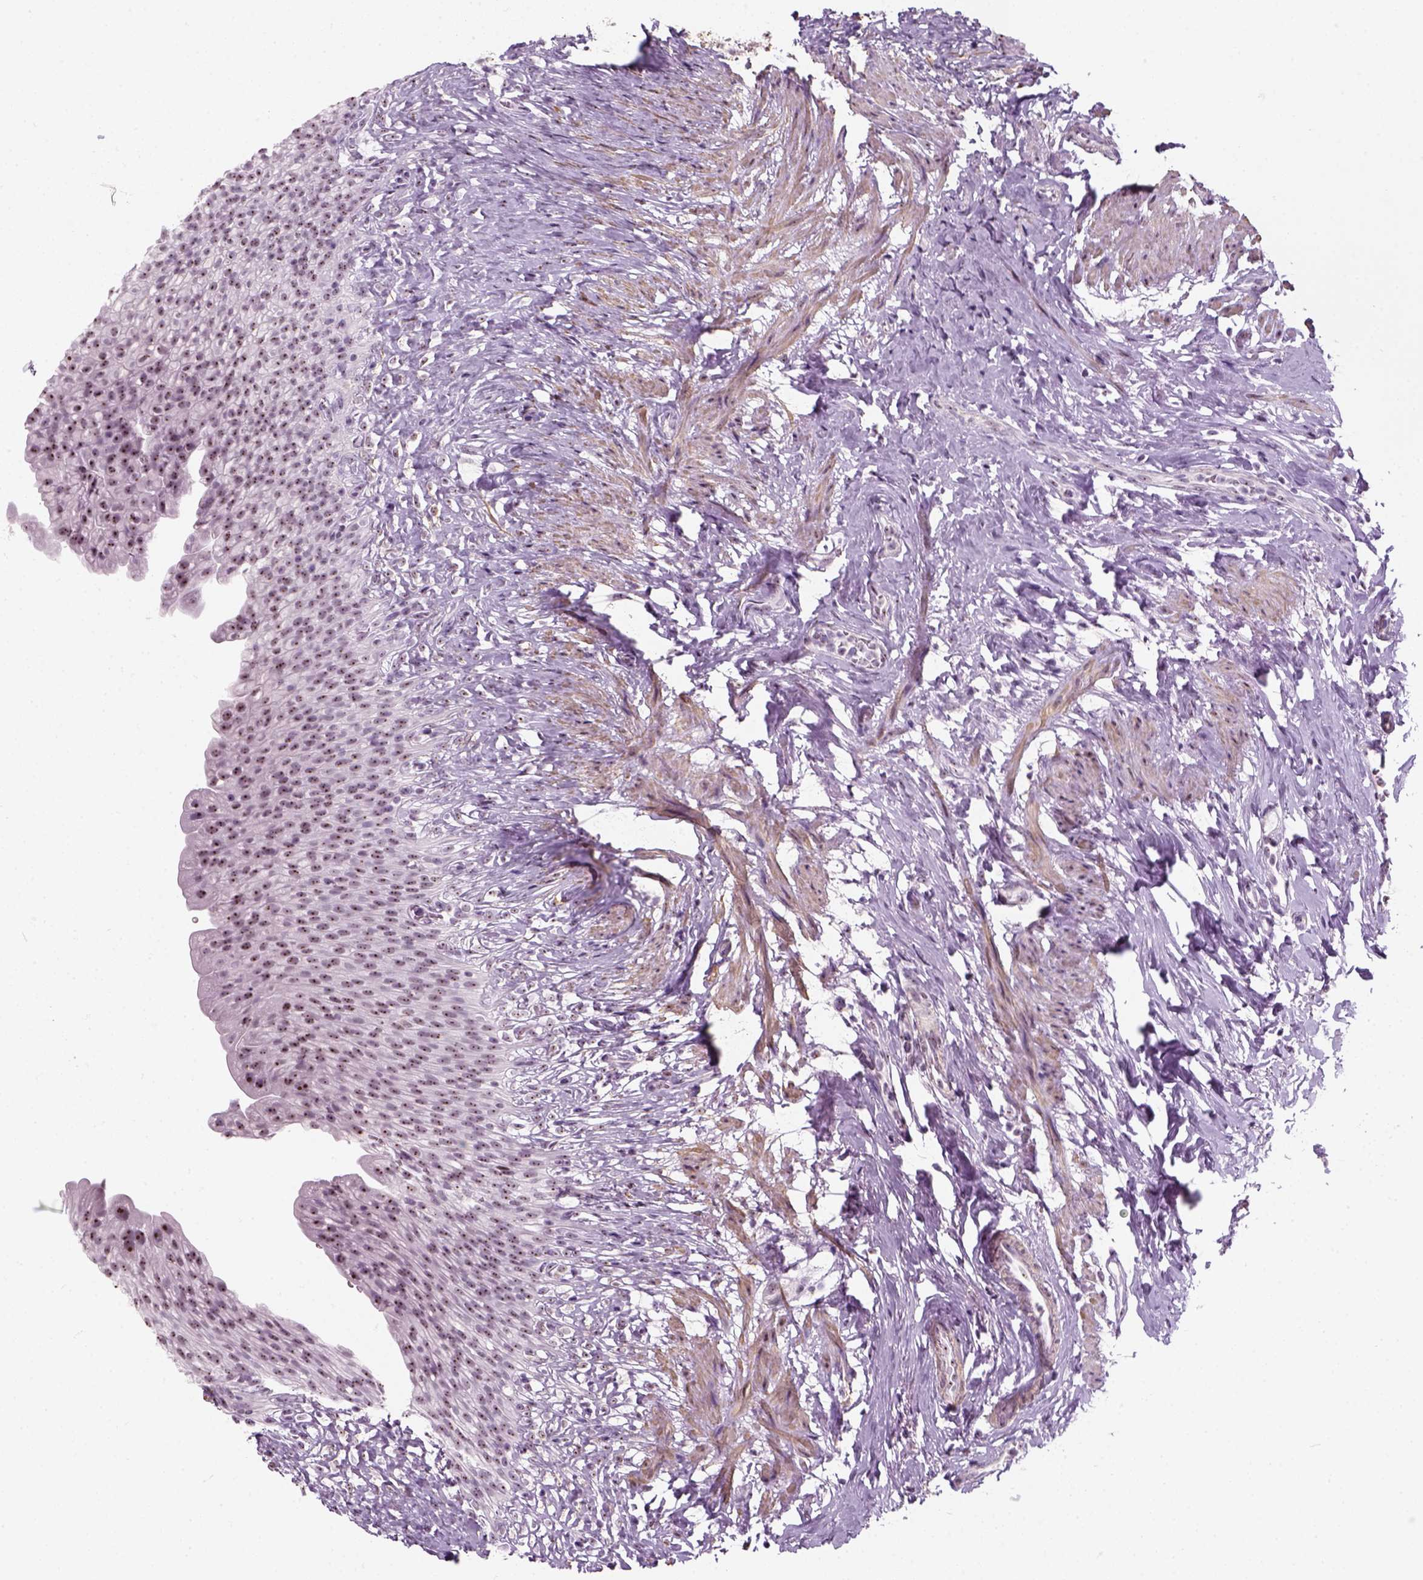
{"staining": {"intensity": "moderate", "quantity": ">75%", "location": "nuclear"}, "tissue": "urinary bladder", "cell_type": "Urothelial cells", "image_type": "normal", "snomed": [{"axis": "morphology", "description": "Normal tissue, NOS"}, {"axis": "topography", "description": "Urinary bladder"}, {"axis": "topography", "description": "Prostate"}], "caption": "This is an image of immunohistochemistry (IHC) staining of unremarkable urinary bladder, which shows moderate expression in the nuclear of urothelial cells.", "gene": "ZNF865", "patient": {"sex": "male", "age": 76}}